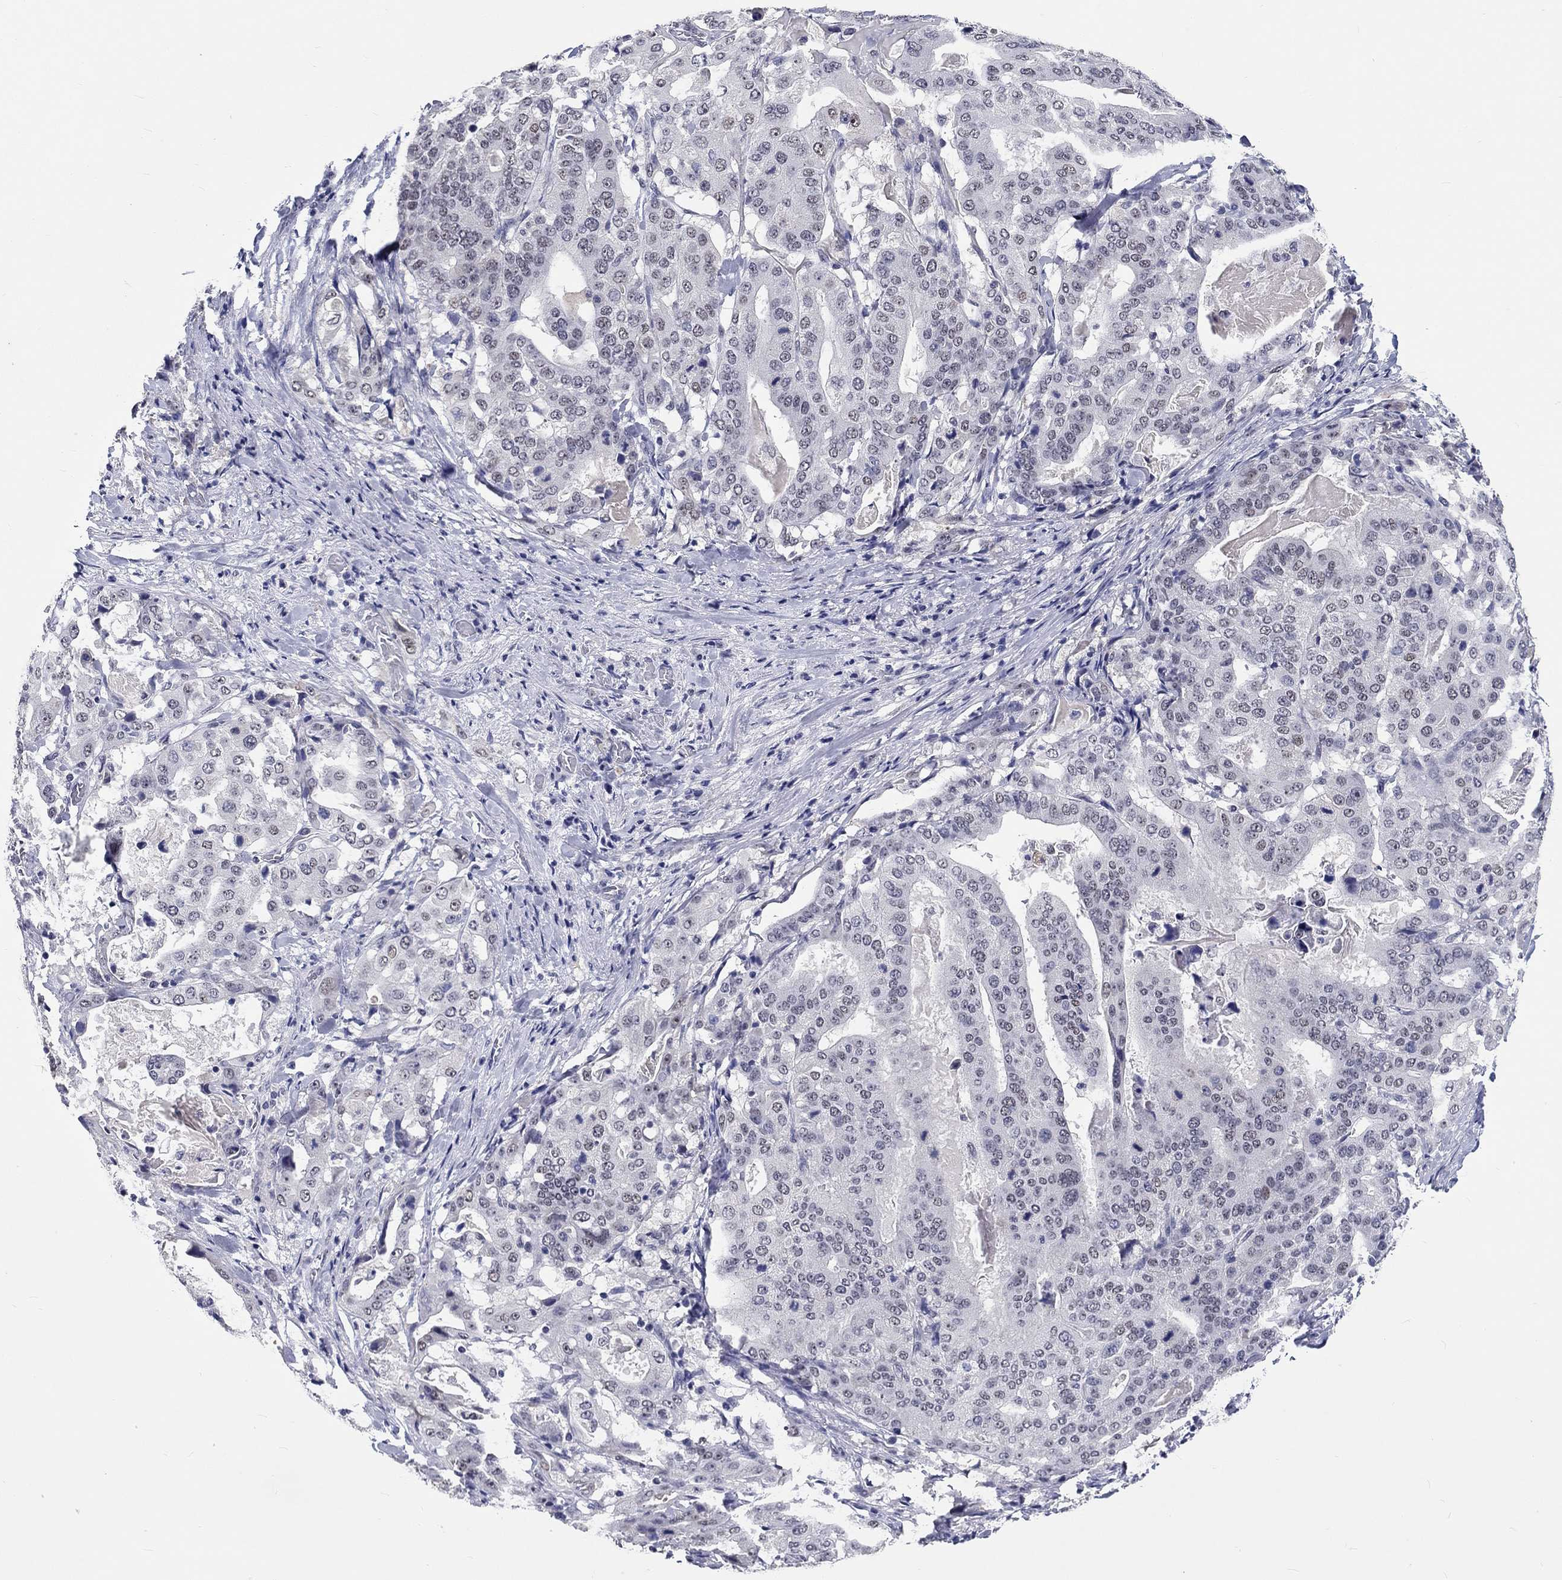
{"staining": {"intensity": "negative", "quantity": "none", "location": "none"}, "tissue": "stomach cancer", "cell_type": "Tumor cells", "image_type": "cancer", "snomed": [{"axis": "morphology", "description": "Adenocarcinoma, NOS"}, {"axis": "topography", "description": "Stomach"}], "caption": "Immunohistochemistry (IHC) micrograph of human adenocarcinoma (stomach) stained for a protein (brown), which demonstrates no staining in tumor cells.", "gene": "GRIN1", "patient": {"sex": "male", "age": 48}}